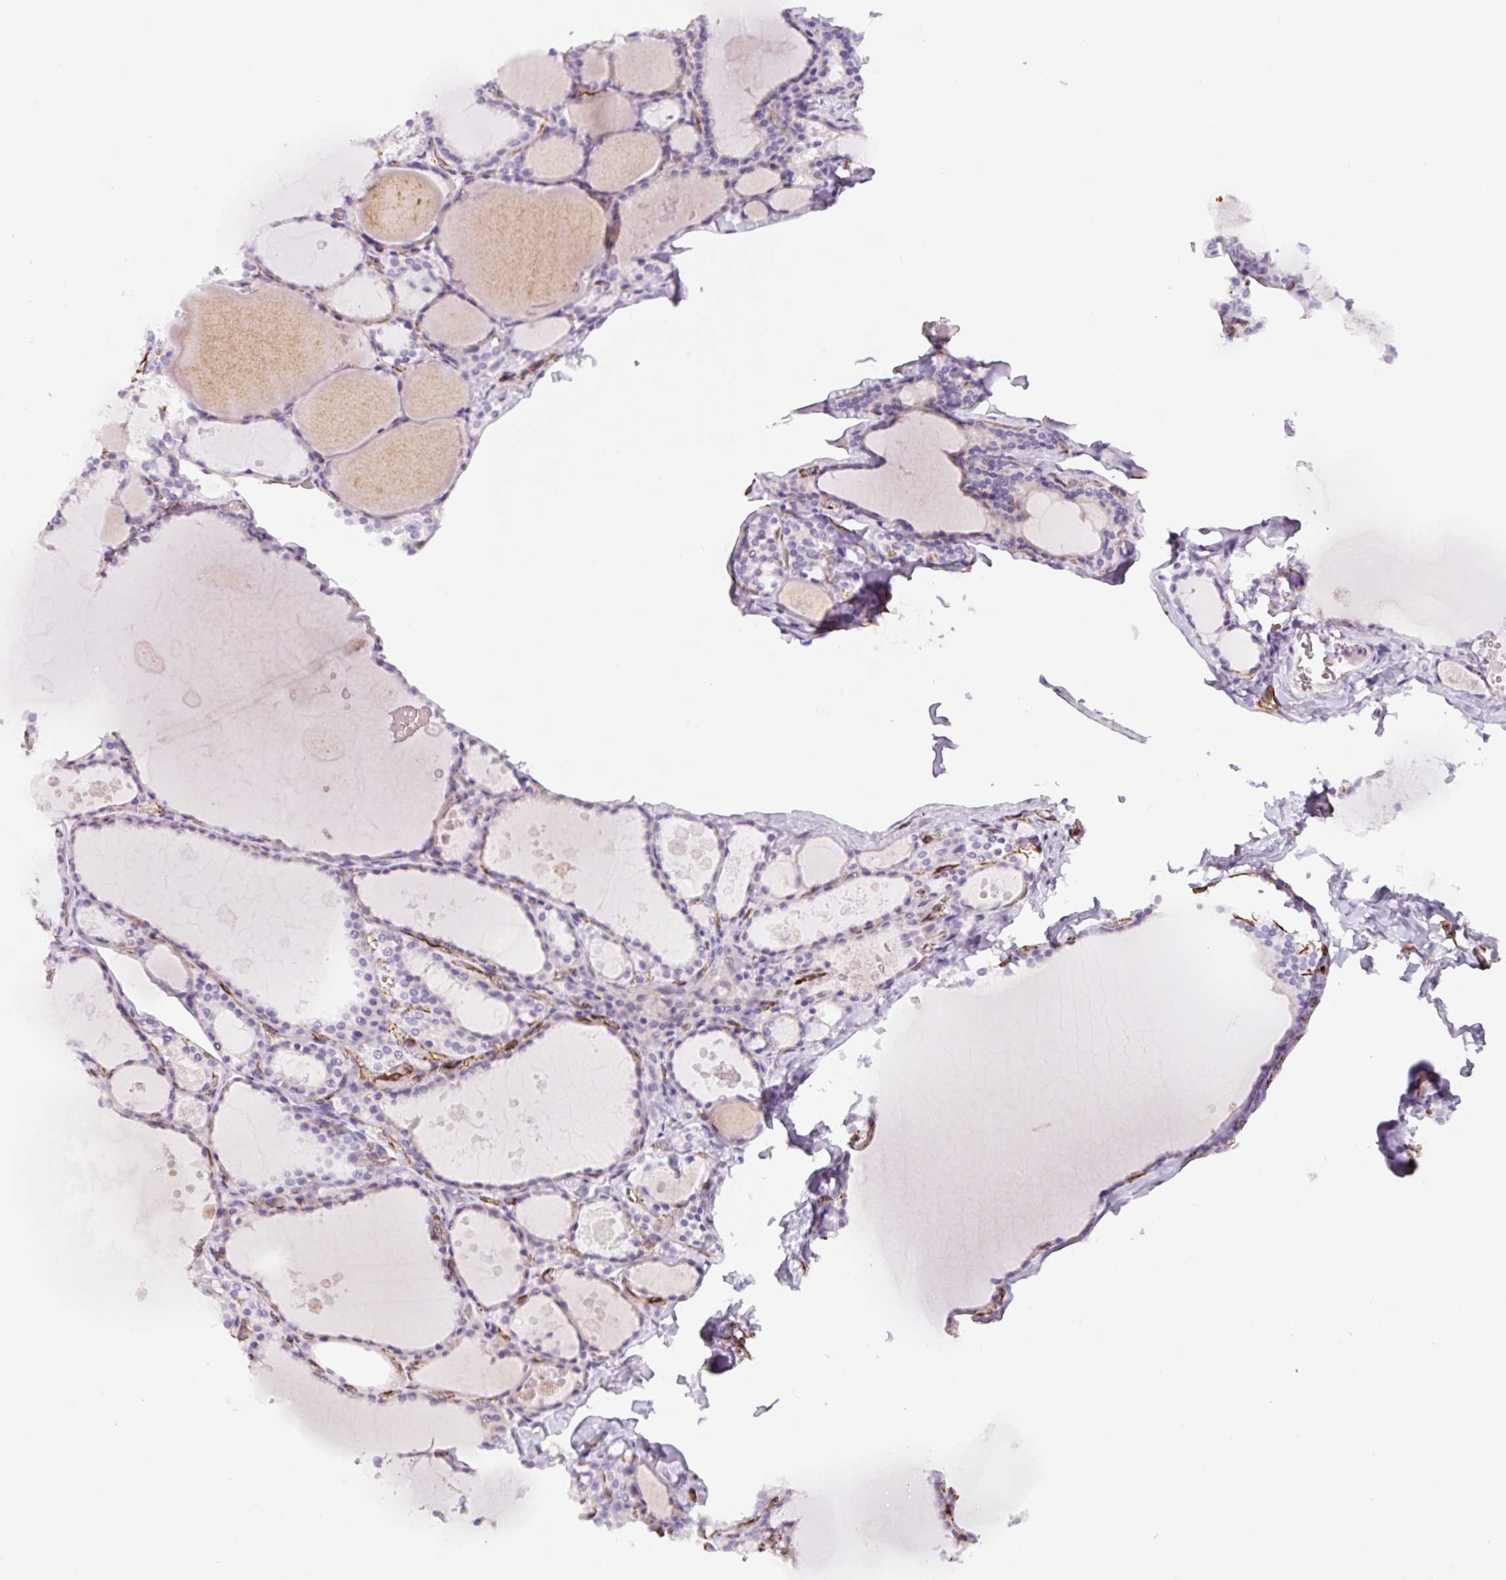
{"staining": {"intensity": "negative", "quantity": "none", "location": "none"}, "tissue": "thyroid gland", "cell_type": "Glandular cells", "image_type": "normal", "snomed": [{"axis": "morphology", "description": "Normal tissue, NOS"}, {"axis": "topography", "description": "Thyroid gland"}], "caption": "This is a image of immunohistochemistry staining of normal thyroid gland, which shows no expression in glandular cells.", "gene": "NES", "patient": {"sex": "male", "age": 56}}